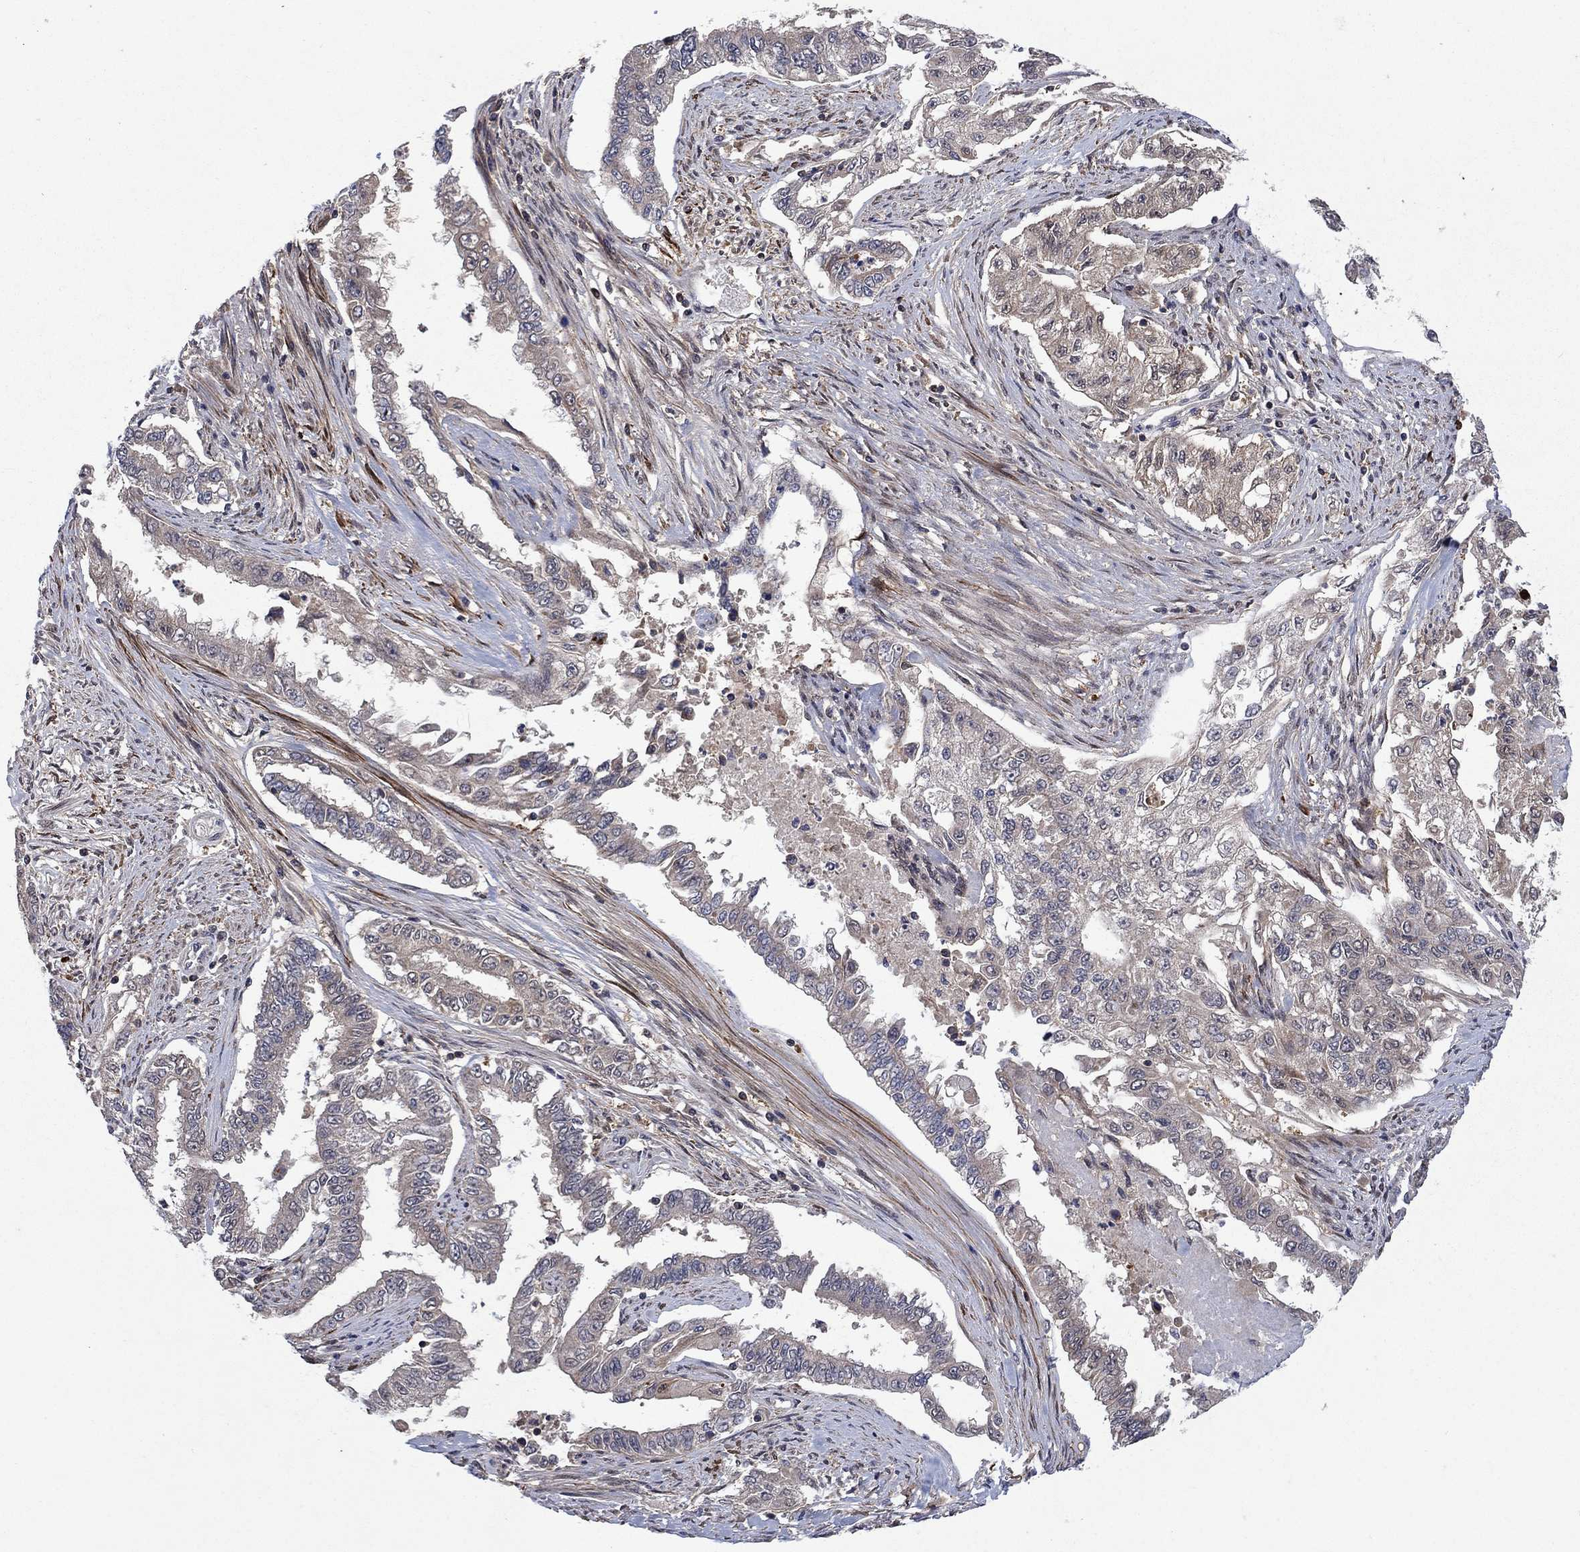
{"staining": {"intensity": "weak", "quantity": "<25%", "location": "cytoplasmic/membranous"}, "tissue": "endometrial cancer", "cell_type": "Tumor cells", "image_type": "cancer", "snomed": [{"axis": "morphology", "description": "Adenocarcinoma, NOS"}, {"axis": "topography", "description": "Uterus"}], "caption": "A high-resolution histopathology image shows immunohistochemistry (IHC) staining of endometrial cancer (adenocarcinoma), which exhibits no significant staining in tumor cells.", "gene": "IAH1", "patient": {"sex": "female", "age": 59}}